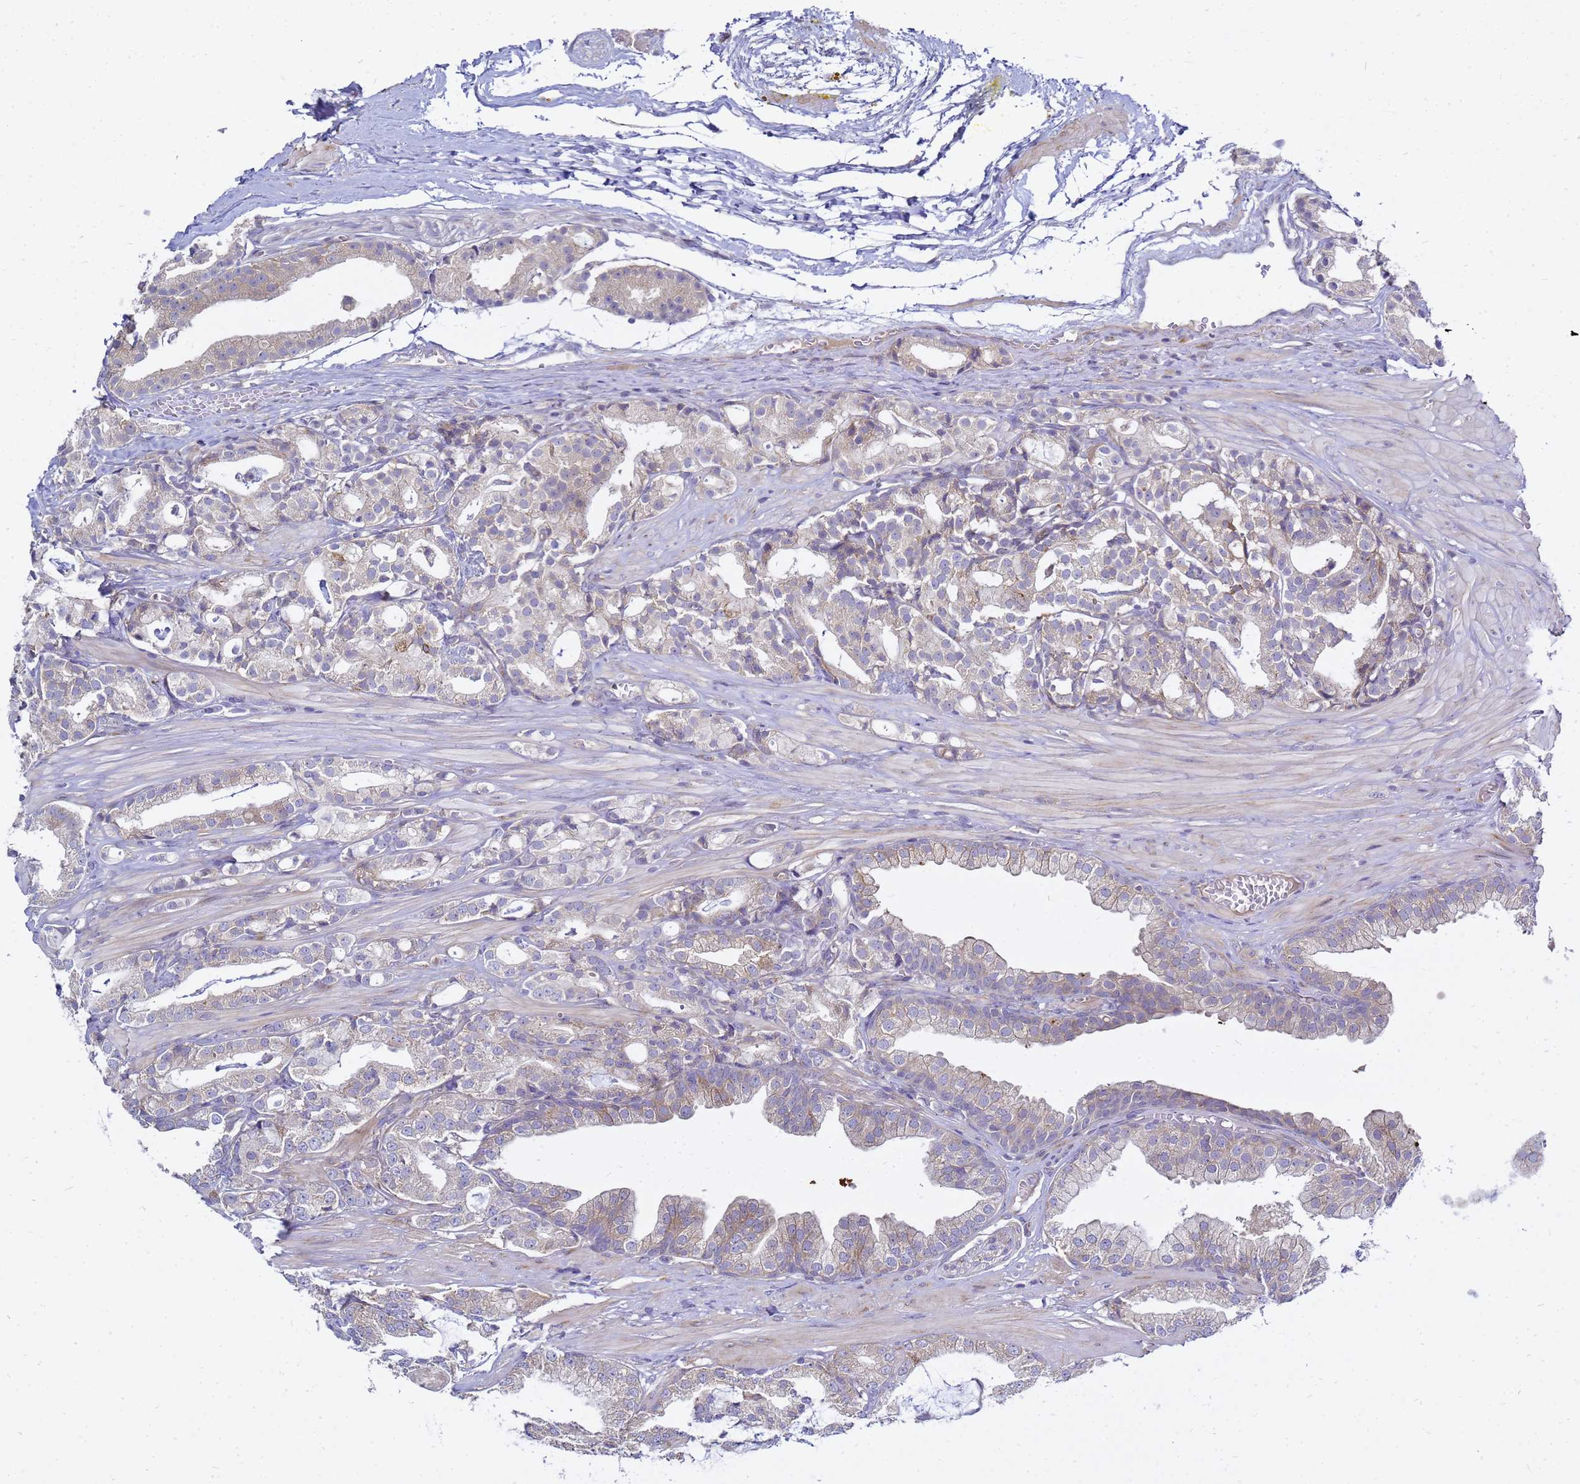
{"staining": {"intensity": "weak", "quantity": "25%-75%", "location": "cytoplasmic/membranous"}, "tissue": "prostate cancer", "cell_type": "Tumor cells", "image_type": "cancer", "snomed": [{"axis": "morphology", "description": "Adenocarcinoma, High grade"}, {"axis": "topography", "description": "Prostate"}], "caption": "Adenocarcinoma (high-grade) (prostate) stained with a brown dye shows weak cytoplasmic/membranous positive positivity in approximately 25%-75% of tumor cells.", "gene": "MON1B", "patient": {"sex": "male", "age": 71}}